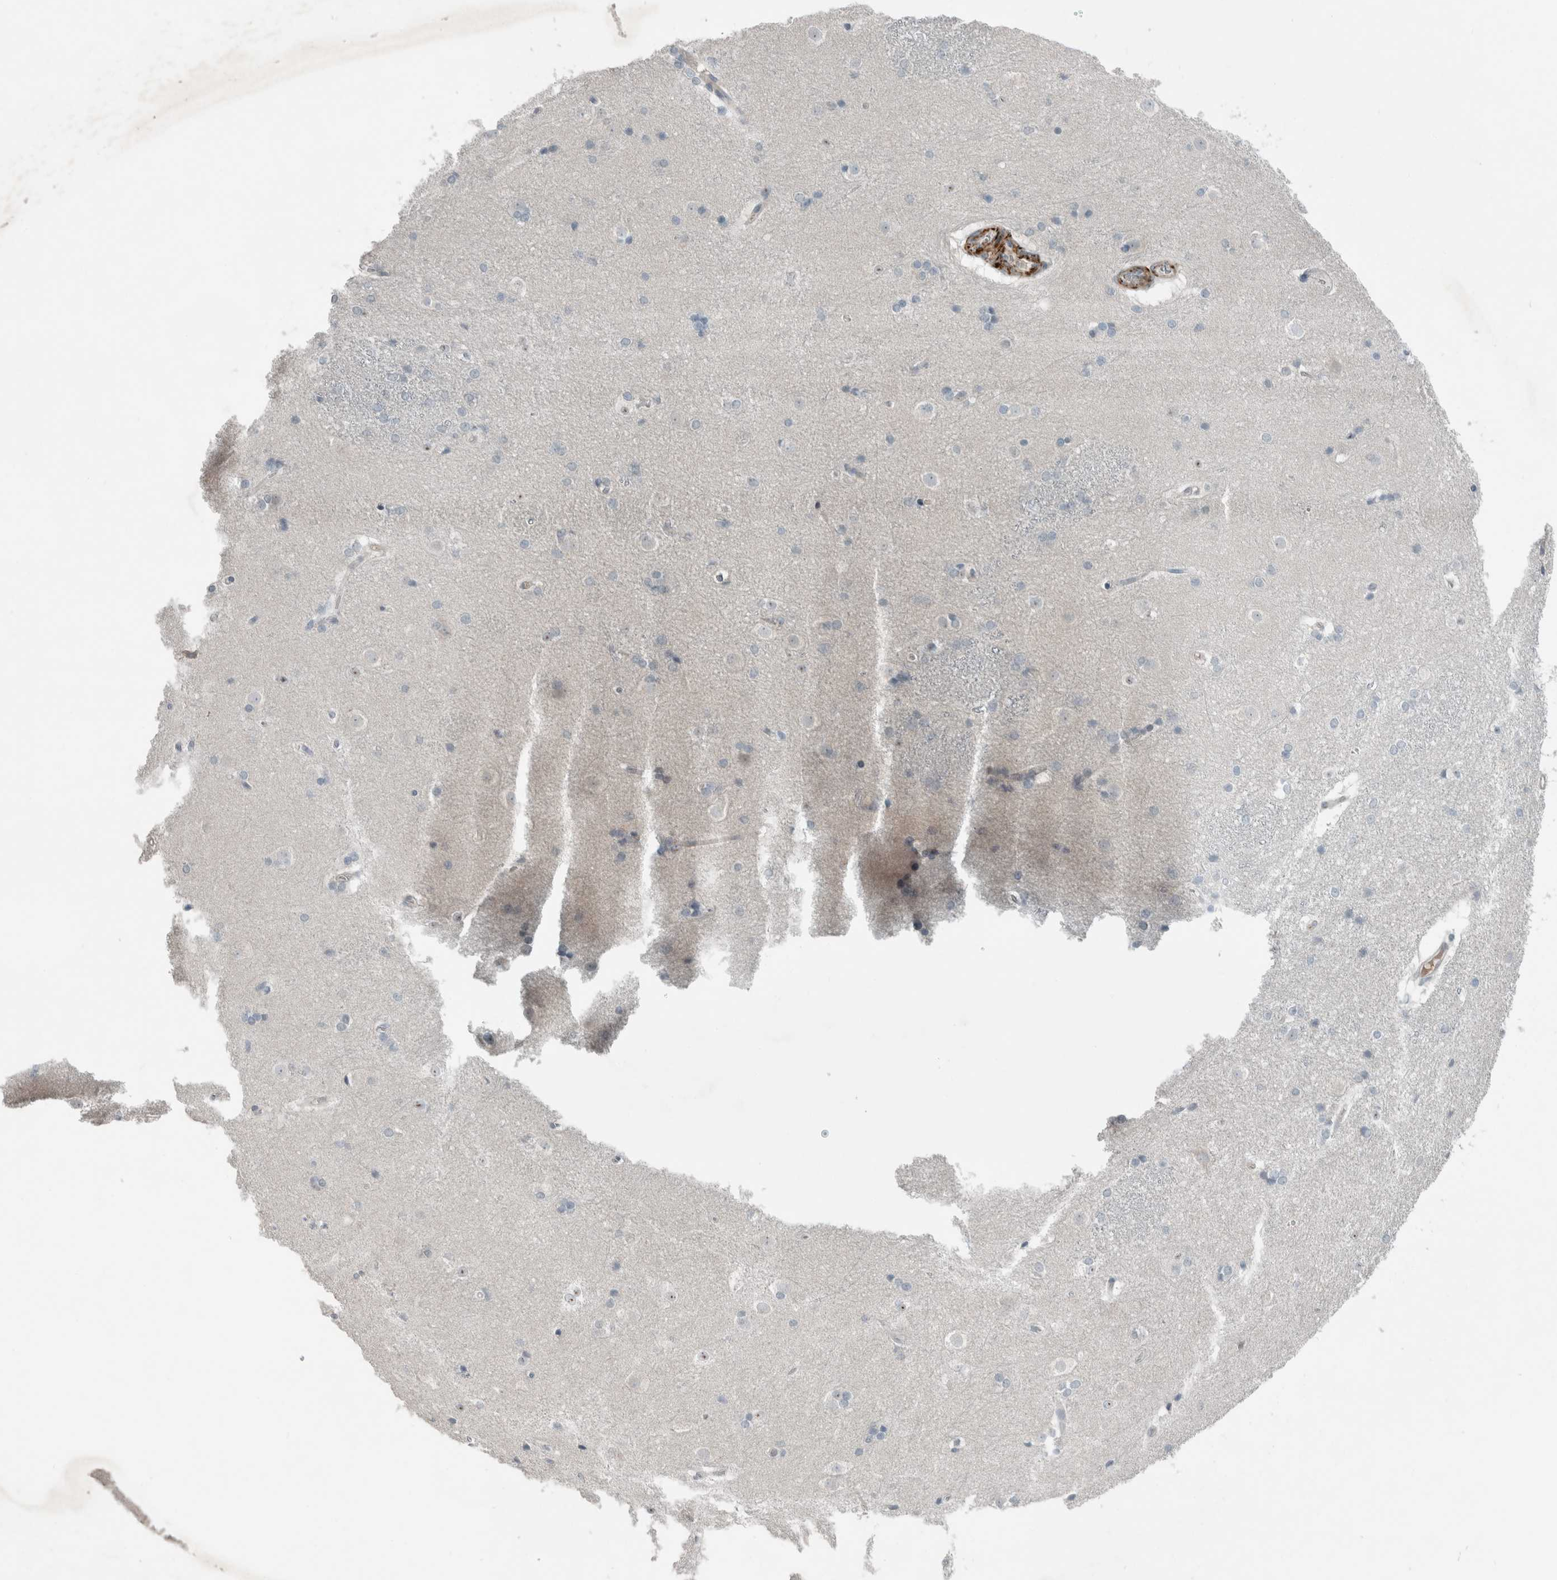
{"staining": {"intensity": "negative", "quantity": "none", "location": "none"}, "tissue": "caudate", "cell_type": "Glial cells", "image_type": "normal", "snomed": [{"axis": "morphology", "description": "Normal tissue, NOS"}, {"axis": "topography", "description": "Lateral ventricle wall"}], "caption": "Immunohistochemical staining of benign caudate reveals no significant positivity in glial cells. The staining was performed using DAB to visualize the protein expression in brown, while the nuclei were stained in blue with hematoxylin (Magnification: 20x).", "gene": "JADE2", "patient": {"sex": "female", "age": 19}}